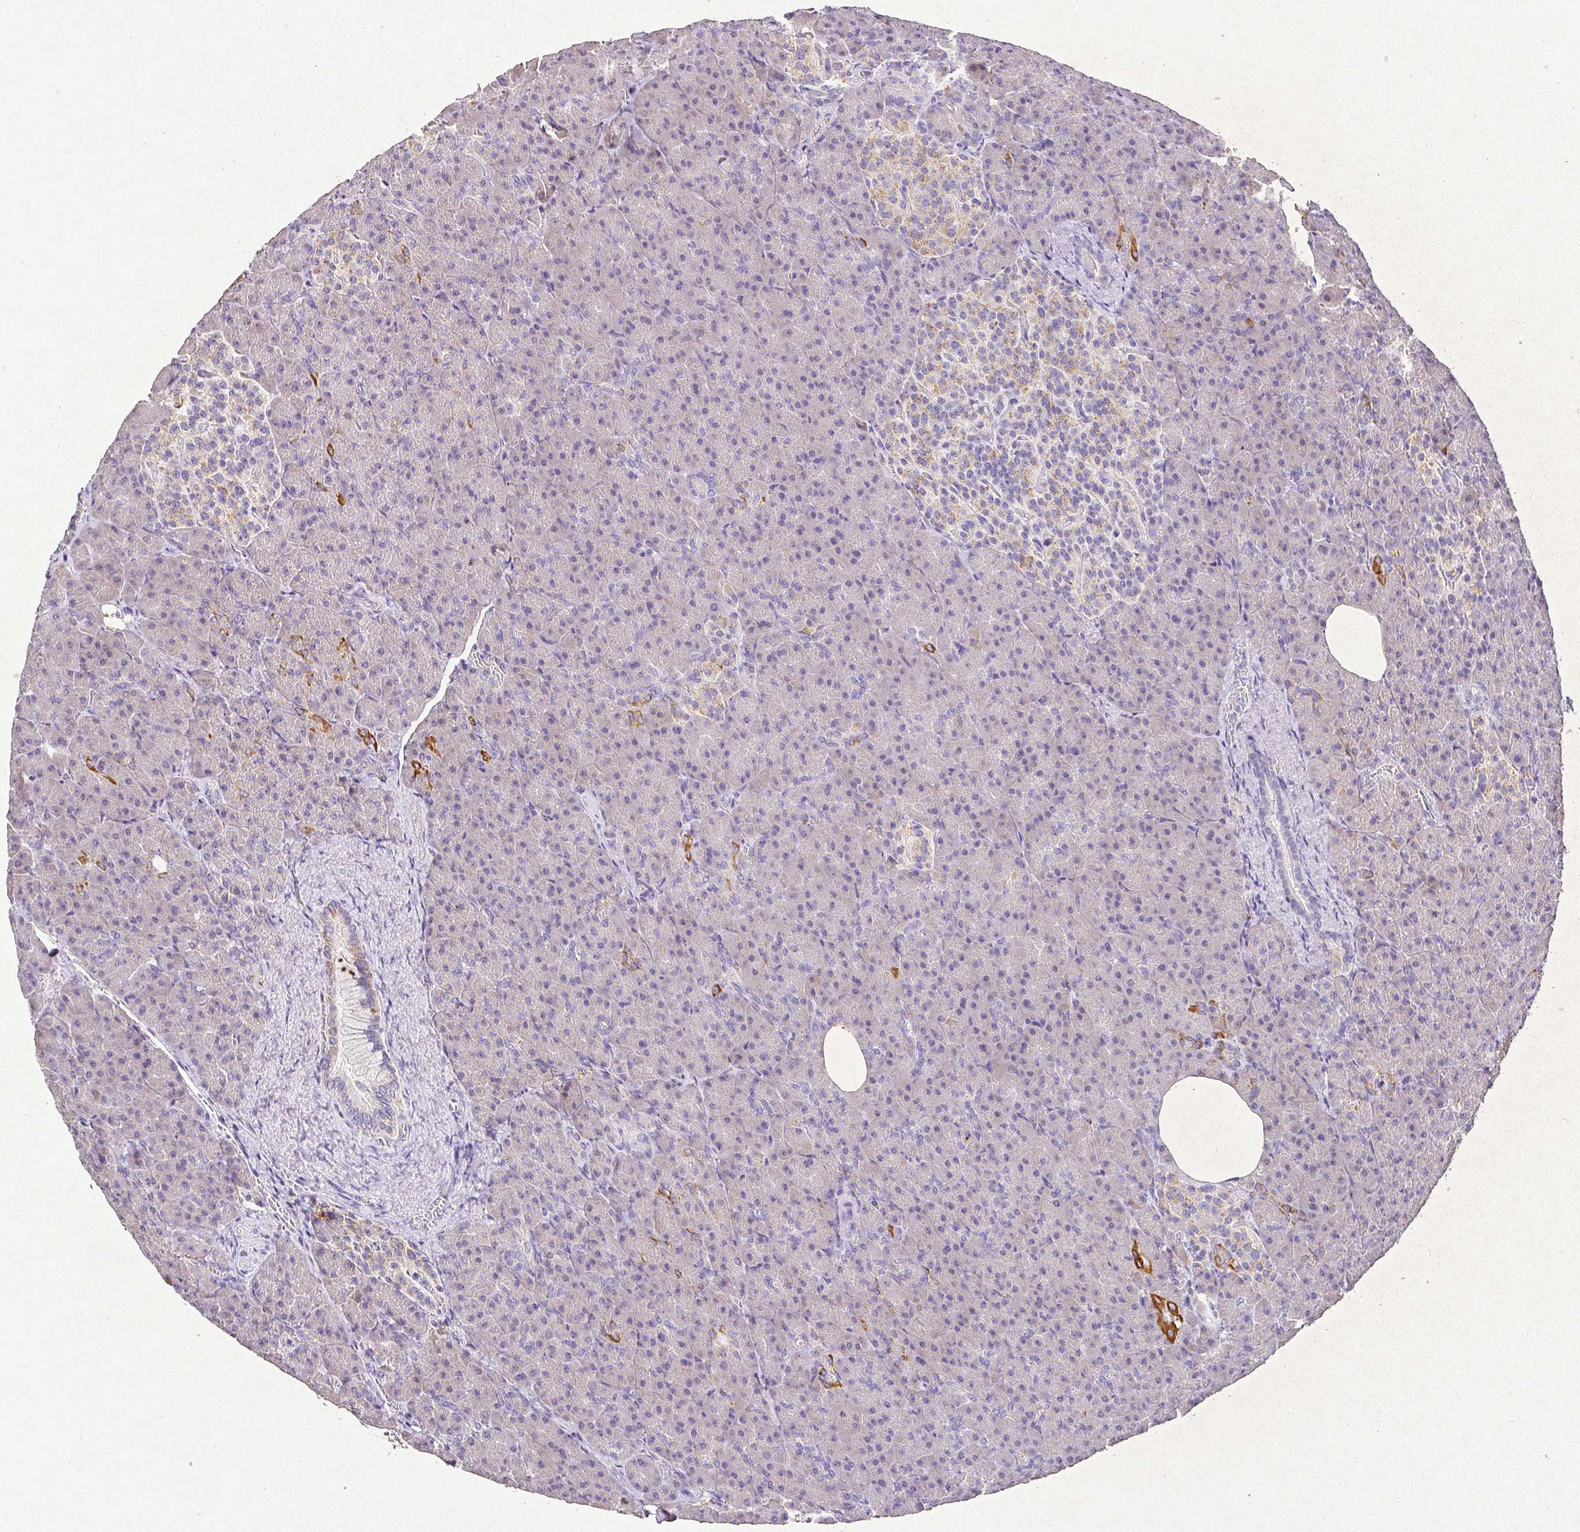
{"staining": {"intensity": "moderate", "quantity": "<25%", "location": "cytoplasmic/membranous"}, "tissue": "pancreas", "cell_type": "Exocrine glandular cells", "image_type": "normal", "snomed": [{"axis": "morphology", "description": "Normal tissue, NOS"}, {"axis": "topography", "description": "Pancreas"}], "caption": "Unremarkable pancreas was stained to show a protein in brown. There is low levels of moderate cytoplasmic/membranous expression in about <25% of exocrine glandular cells. Ihc stains the protein of interest in brown and the nuclei are stained blue.", "gene": "RPS2", "patient": {"sex": "female", "age": 74}}